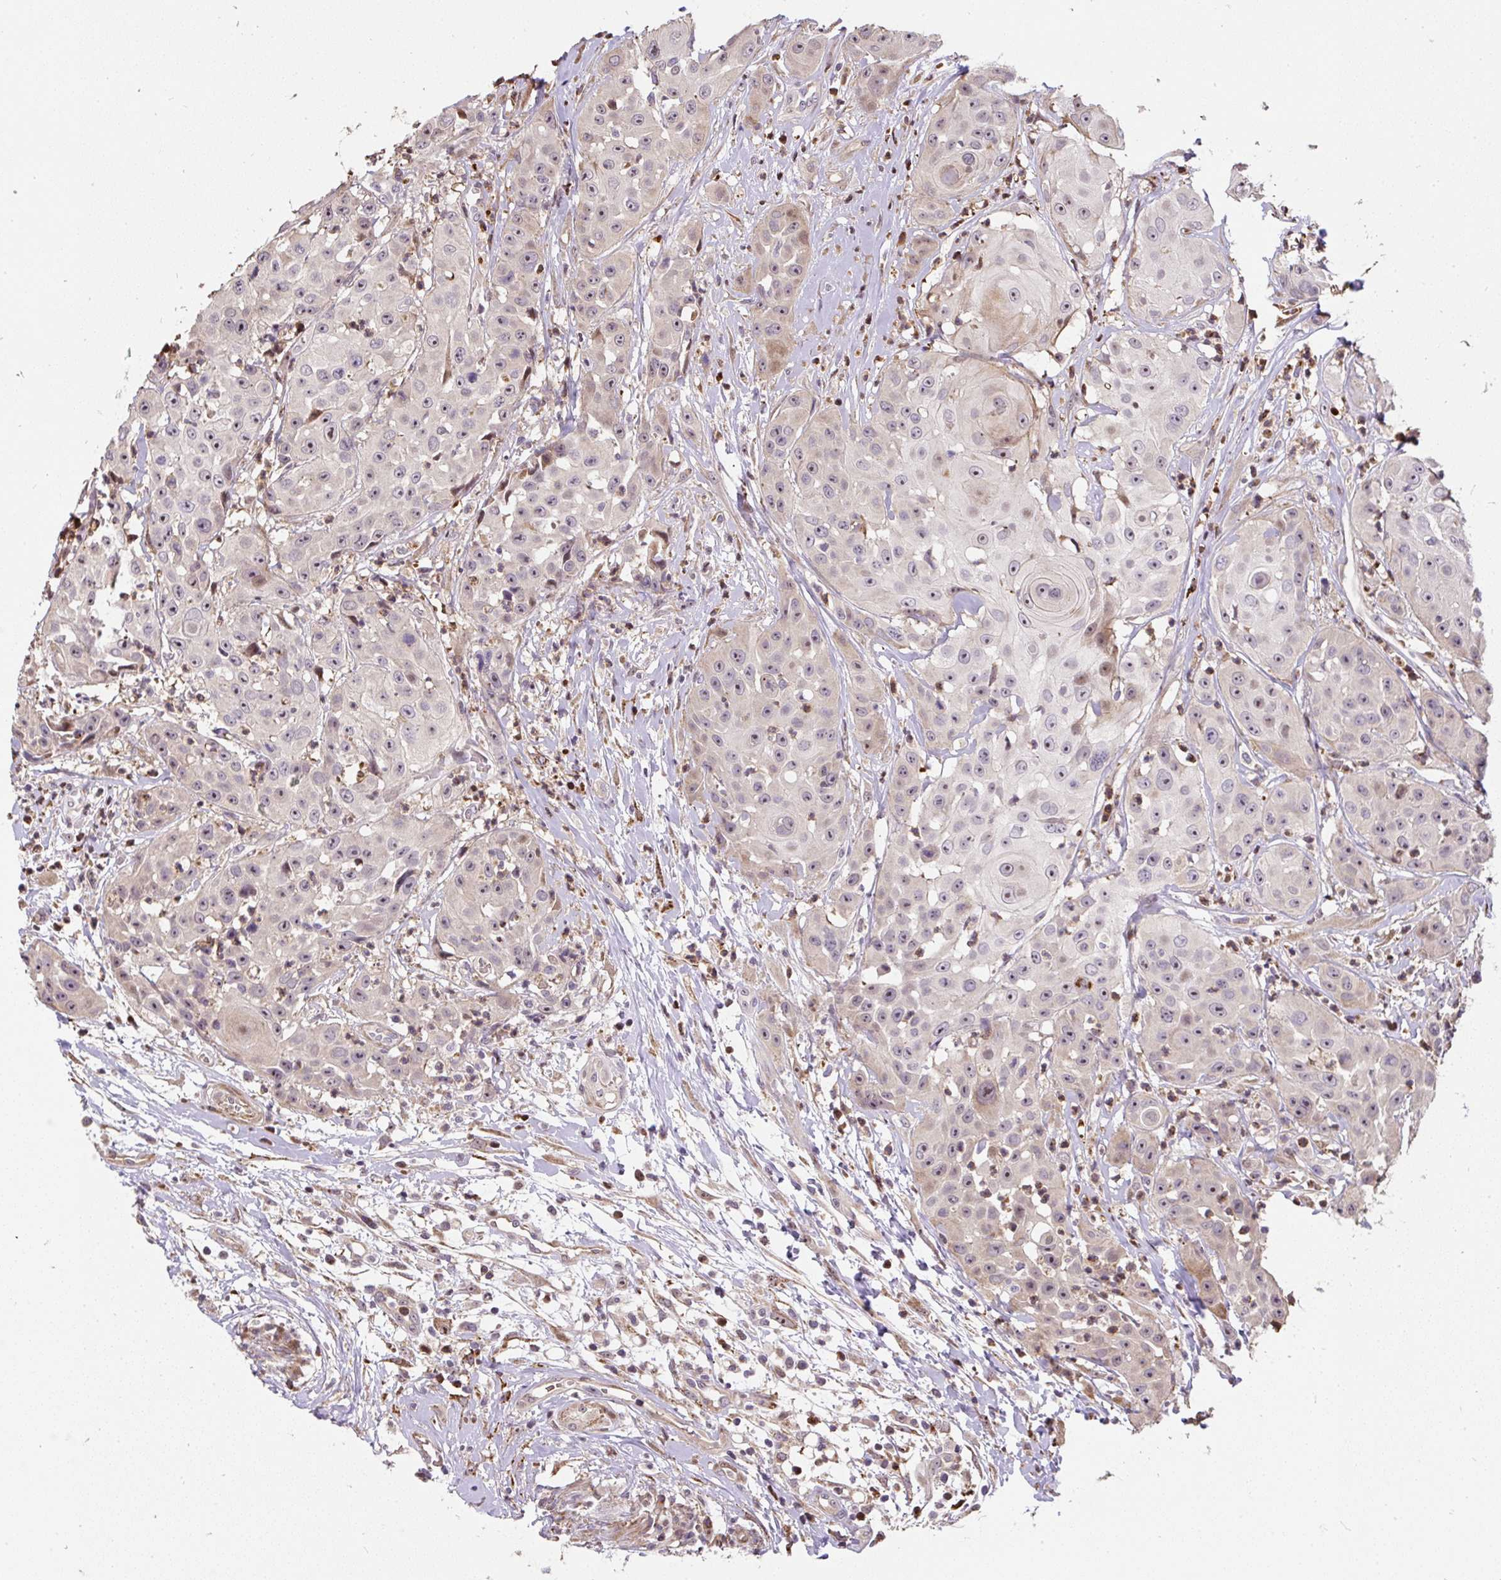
{"staining": {"intensity": "weak", "quantity": "<25%", "location": "cytoplasmic/membranous"}, "tissue": "head and neck cancer", "cell_type": "Tumor cells", "image_type": "cancer", "snomed": [{"axis": "morphology", "description": "Squamous cell carcinoma, NOS"}, {"axis": "topography", "description": "Head-Neck"}], "caption": "Immunohistochemistry micrograph of squamous cell carcinoma (head and neck) stained for a protein (brown), which reveals no positivity in tumor cells. (Stains: DAB immunohistochemistry (IHC) with hematoxylin counter stain, Microscopy: brightfield microscopy at high magnification).", "gene": "PUS7L", "patient": {"sex": "male", "age": 83}}